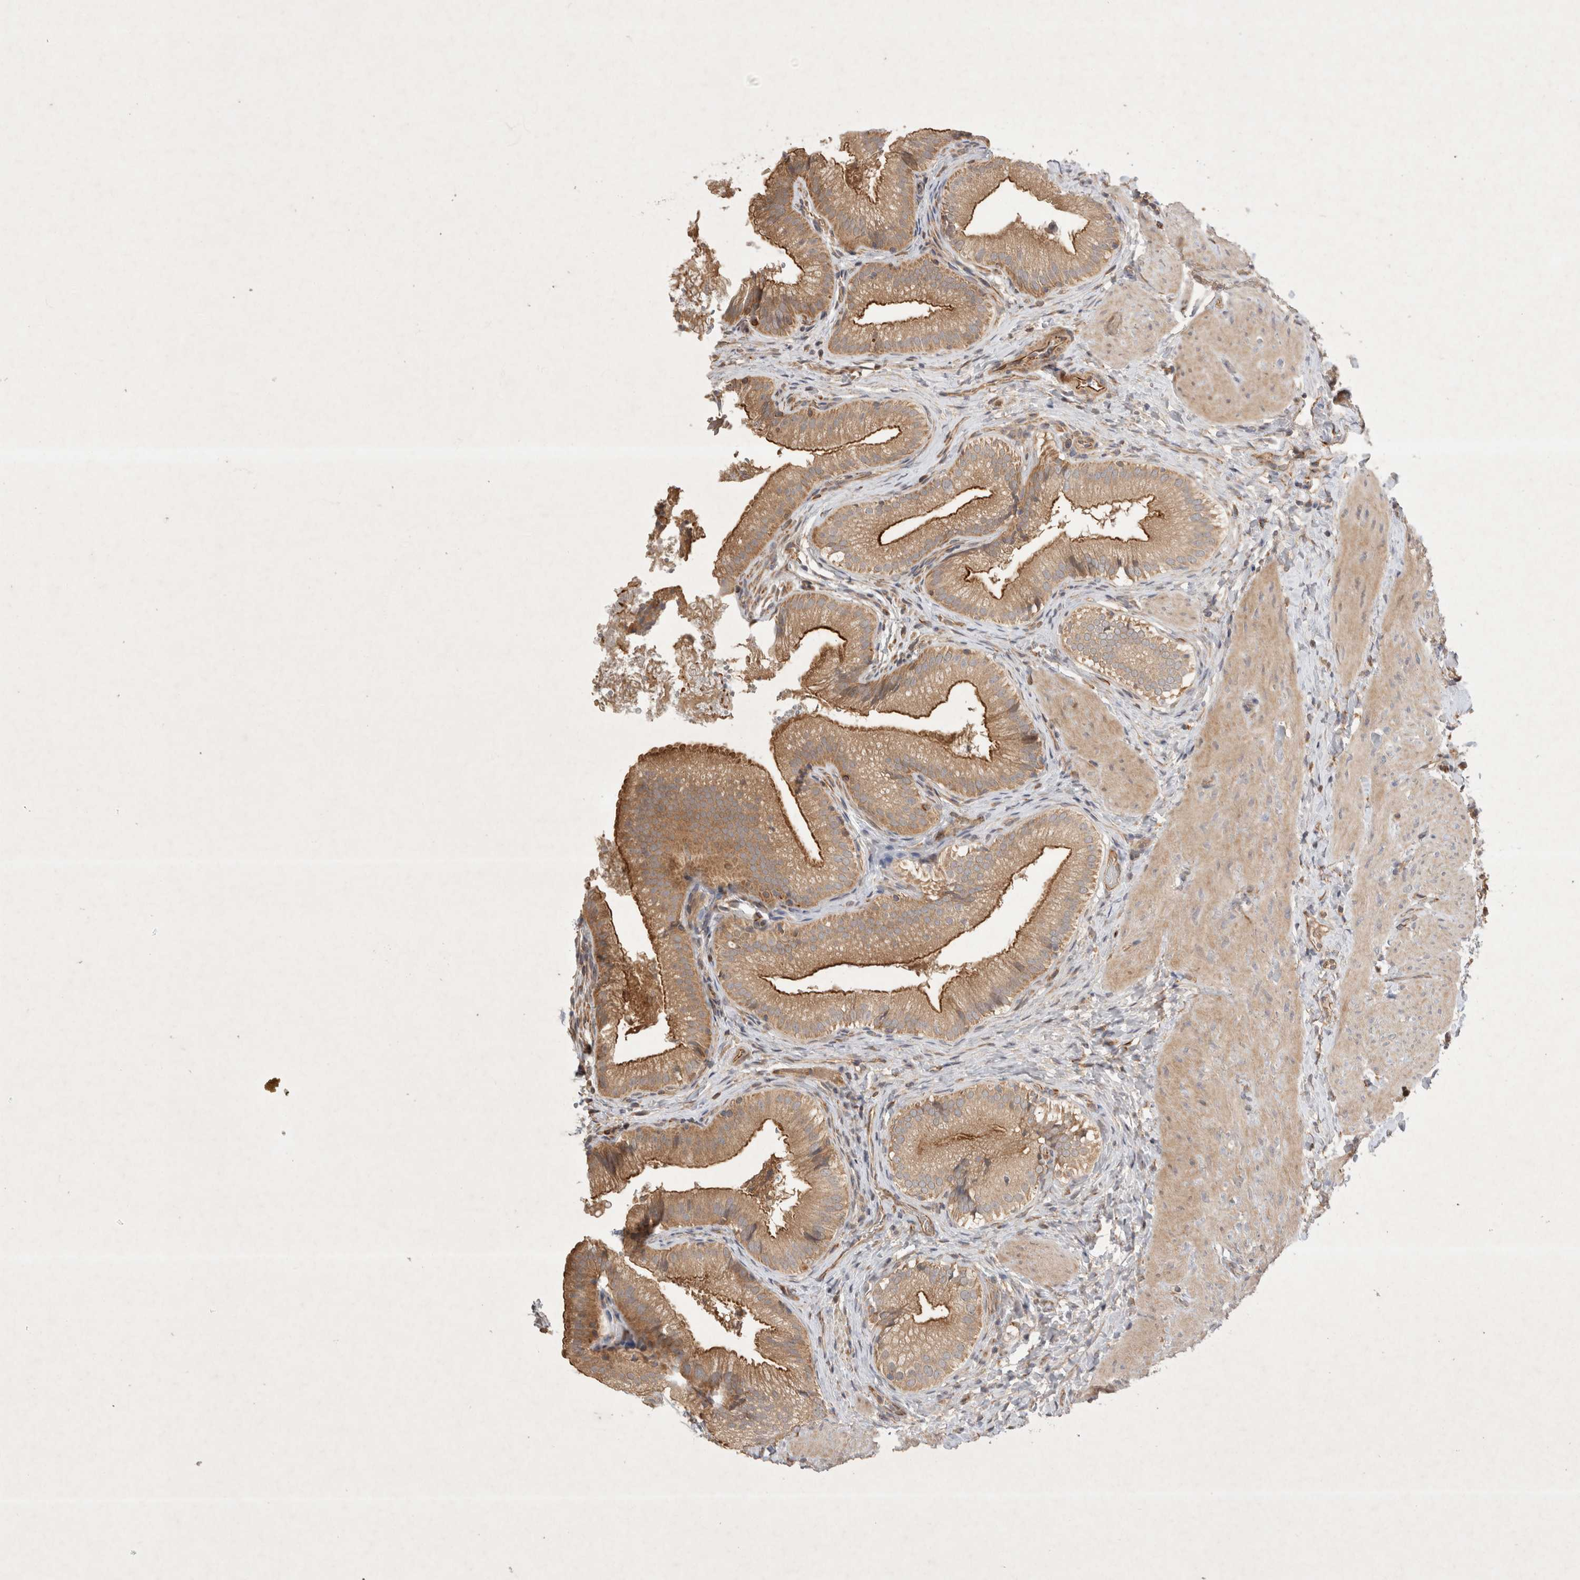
{"staining": {"intensity": "moderate", "quantity": ">75%", "location": "cytoplasmic/membranous"}, "tissue": "gallbladder", "cell_type": "Glandular cells", "image_type": "normal", "snomed": [{"axis": "morphology", "description": "Normal tissue, NOS"}, {"axis": "topography", "description": "Gallbladder"}], "caption": "Protein staining of unremarkable gallbladder exhibits moderate cytoplasmic/membranous expression in about >75% of glandular cells.", "gene": "NMU", "patient": {"sex": "female", "age": 30}}